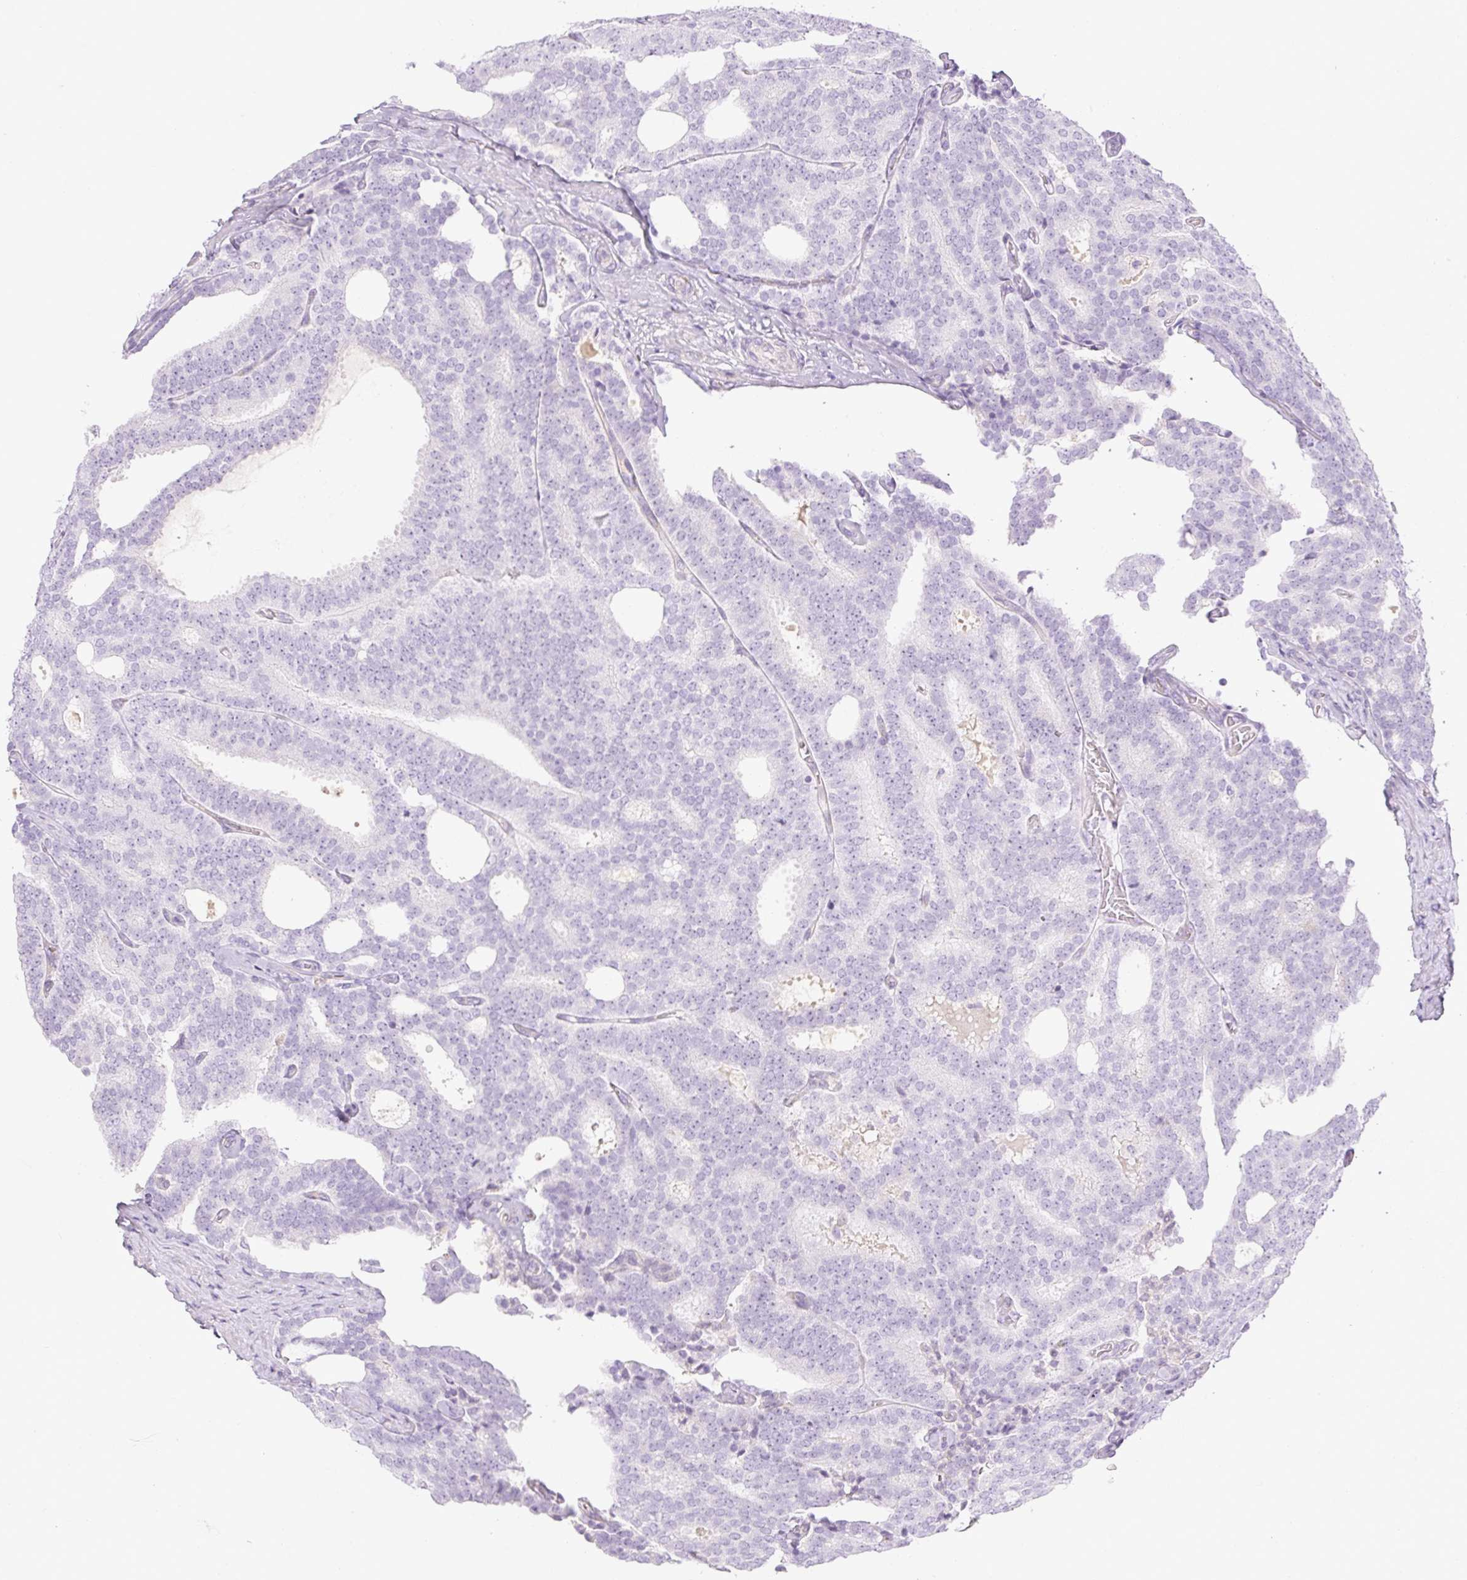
{"staining": {"intensity": "negative", "quantity": "none", "location": "none"}, "tissue": "prostate cancer", "cell_type": "Tumor cells", "image_type": "cancer", "snomed": [{"axis": "morphology", "description": "Adenocarcinoma, High grade"}, {"axis": "topography", "description": "Prostate"}], "caption": "Tumor cells are negative for brown protein staining in prostate cancer. (DAB (3,3'-diaminobenzidine) immunohistochemistry visualized using brightfield microscopy, high magnification).", "gene": "MIA2", "patient": {"sex": "male", "age": 65}}